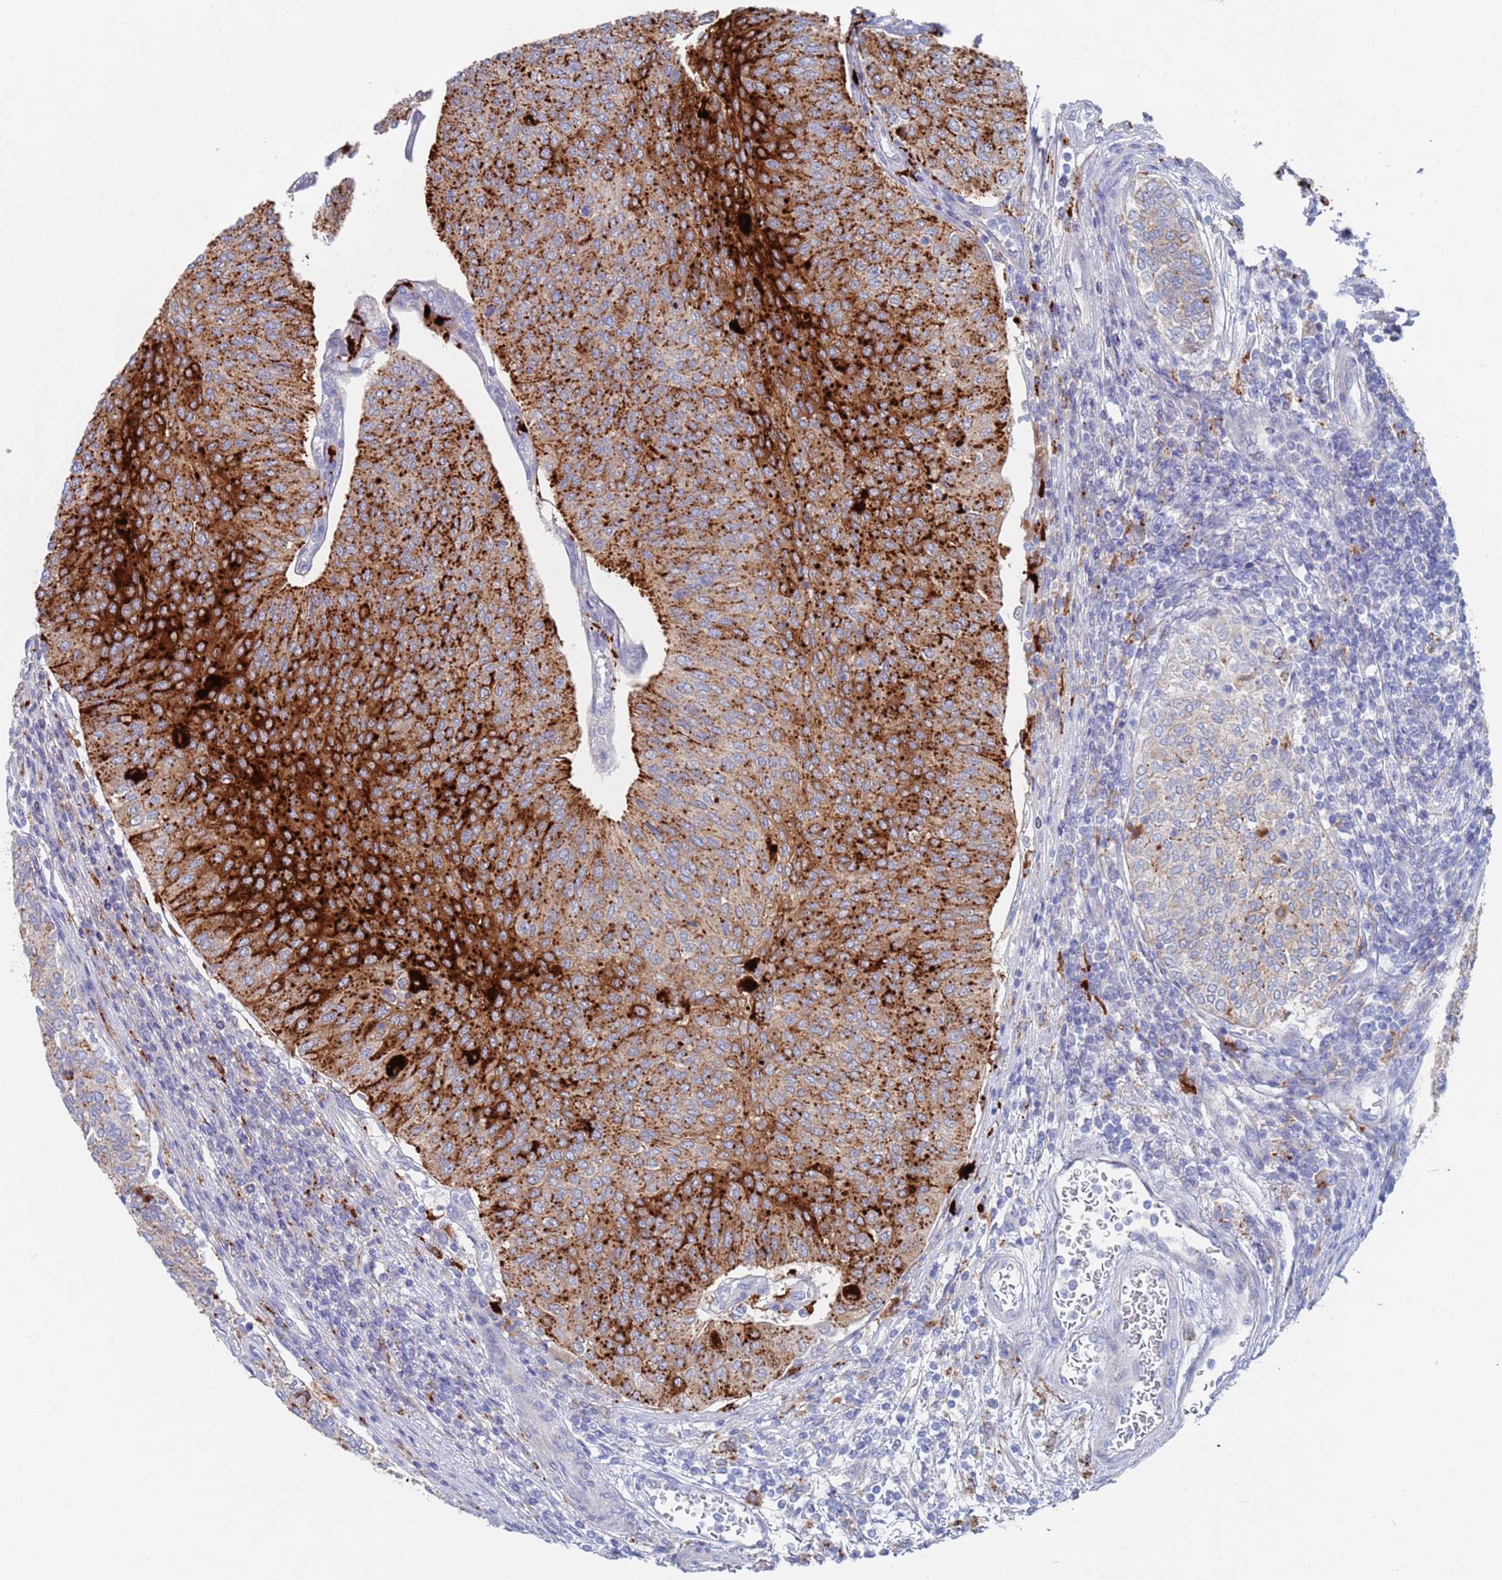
{"staining": {"intensity": "strong", "quantity": "25%-75%", "location": "cytoplasmic/membranous"}, "tissue": "urothelial cancer", "cell_type": "Tumor cells", "image_type": "cancer", "snomed": [{"axis": "morphology", "description": "Urothelial carcinoma, High grade"}, {"axis": "topography", "description": "Urinary bladder"}], "caption": "The histopathology image exhibits immunohistochemical staining of urothelial carcinoma (high-grade). There is strong cytoplasmic/membranous staining is present in approximately 25%-75% of tumor cells.", "gene": "FUCA1", "patient": {"sex": "female", "age": 79}}